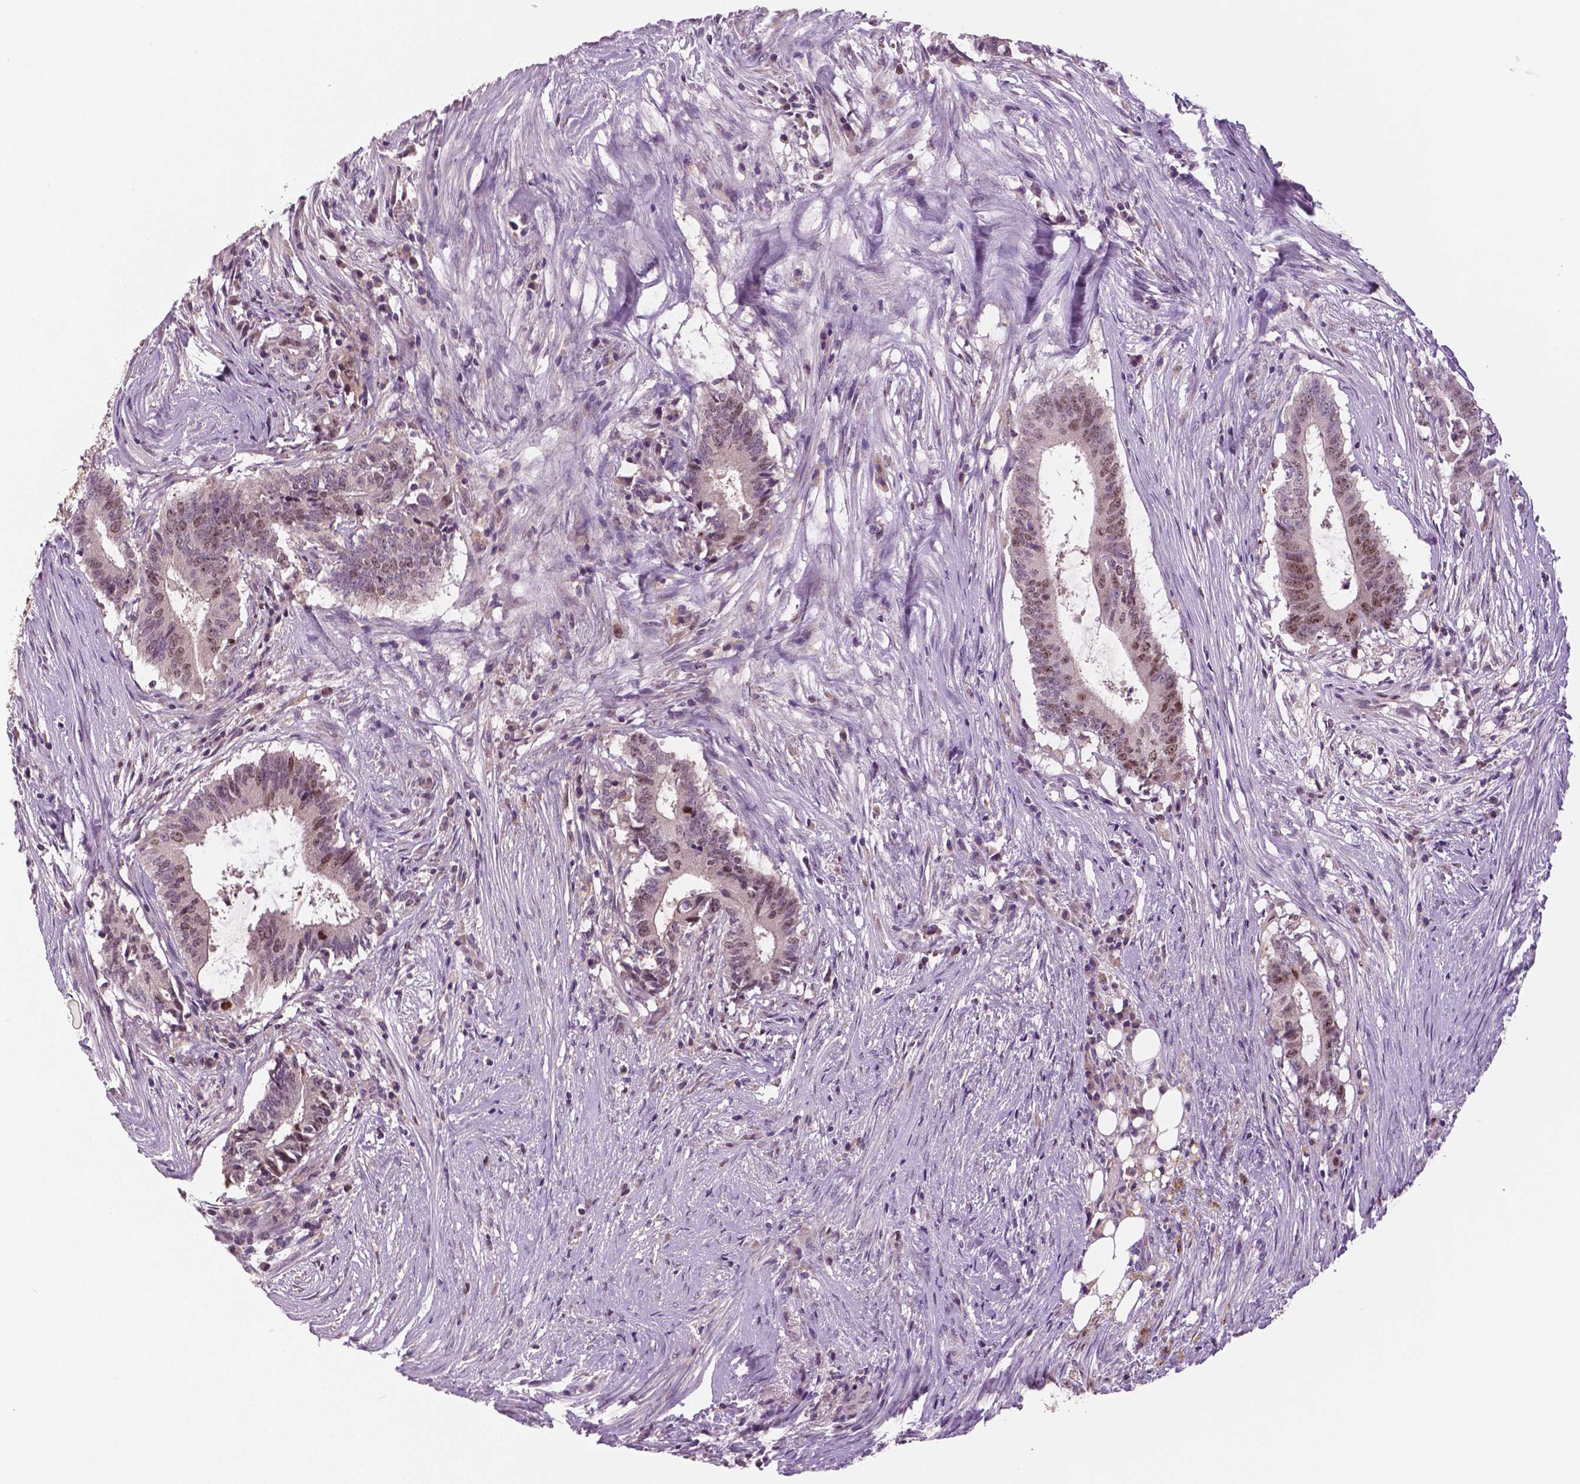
{"staining": {"intensity": "moderate", "quantity": "25%-75%", "location": "nuclear"}, "tissue": "colorectal cancer", "cell_type": "Tumor cells", "image_type": "cancer", "snomed": [{"axis": "morphology", "description": "Adenocarcinoma, NOS"}, {"axis": "topography", "description": "Colon"}], "caption": "Immunohistochemistry (DAB) staining of colorectal adenocarcinoma displays moderate nuclear protein staining in approximately 25%-75% of tumor cells.", "gene": "MKI67", "patient": {"sex": "female", "age": 43}}